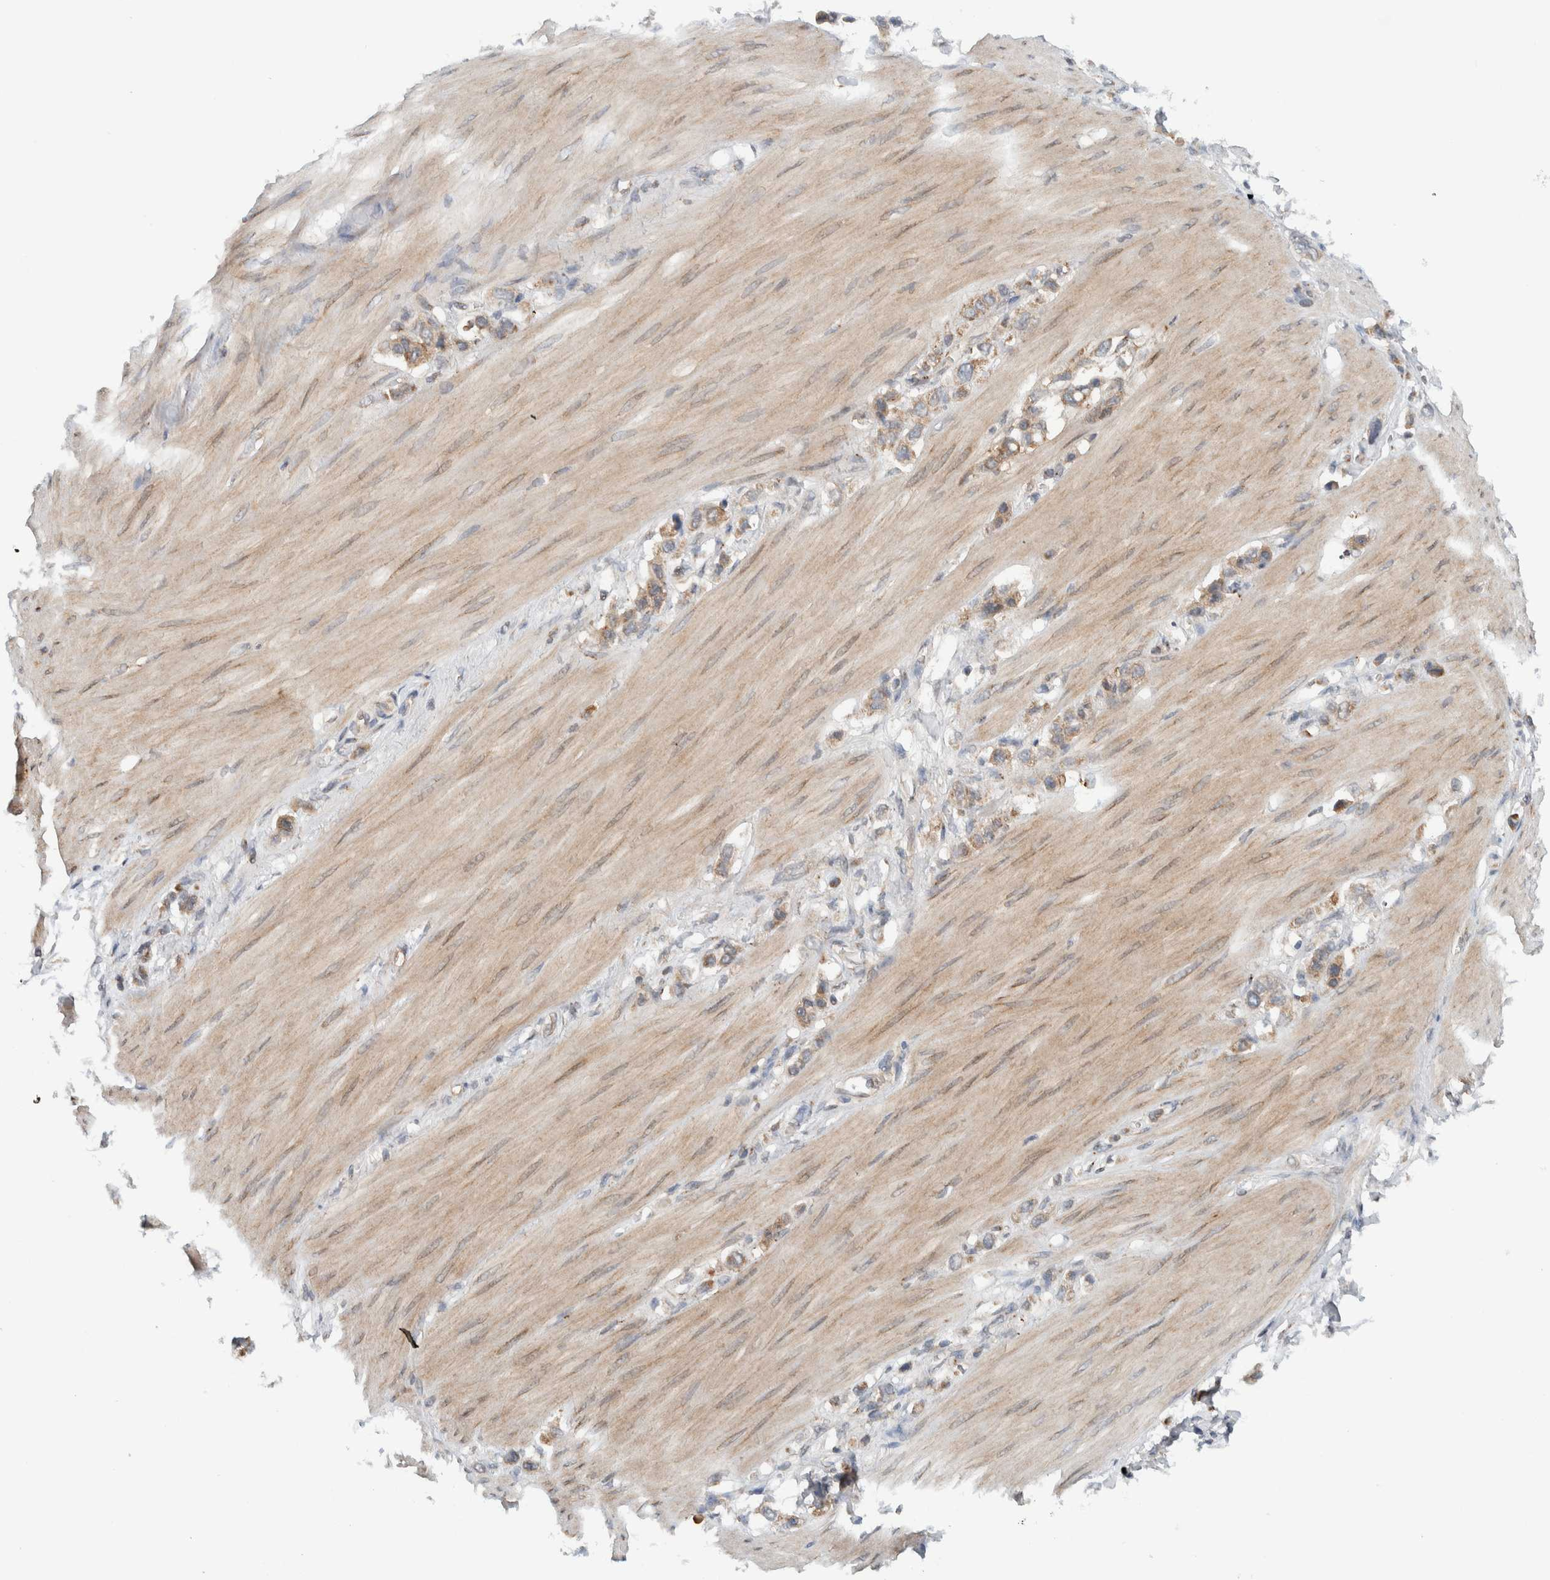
{"staining": {"intensity": "moderate", "quantity": ">75%", "location": "cytoplasmic/membranous"}, "tissue": "stomach cancer", "cell_type": "Tumor cells", "image_type": "cancer", "snomed": [{"axis": "morphology", "description": "Adenocarcinoma, NOS"}, {"axis": "topography", "description": "Stomach"}], "caption": "Immunohistochemical staining of stomach cancer displays medium levels of moderate cytoplasmic/membranous staining in about >75% of tumor cells.", "gene": "RERE", "patient": {"sex": "female", "age": 65}}